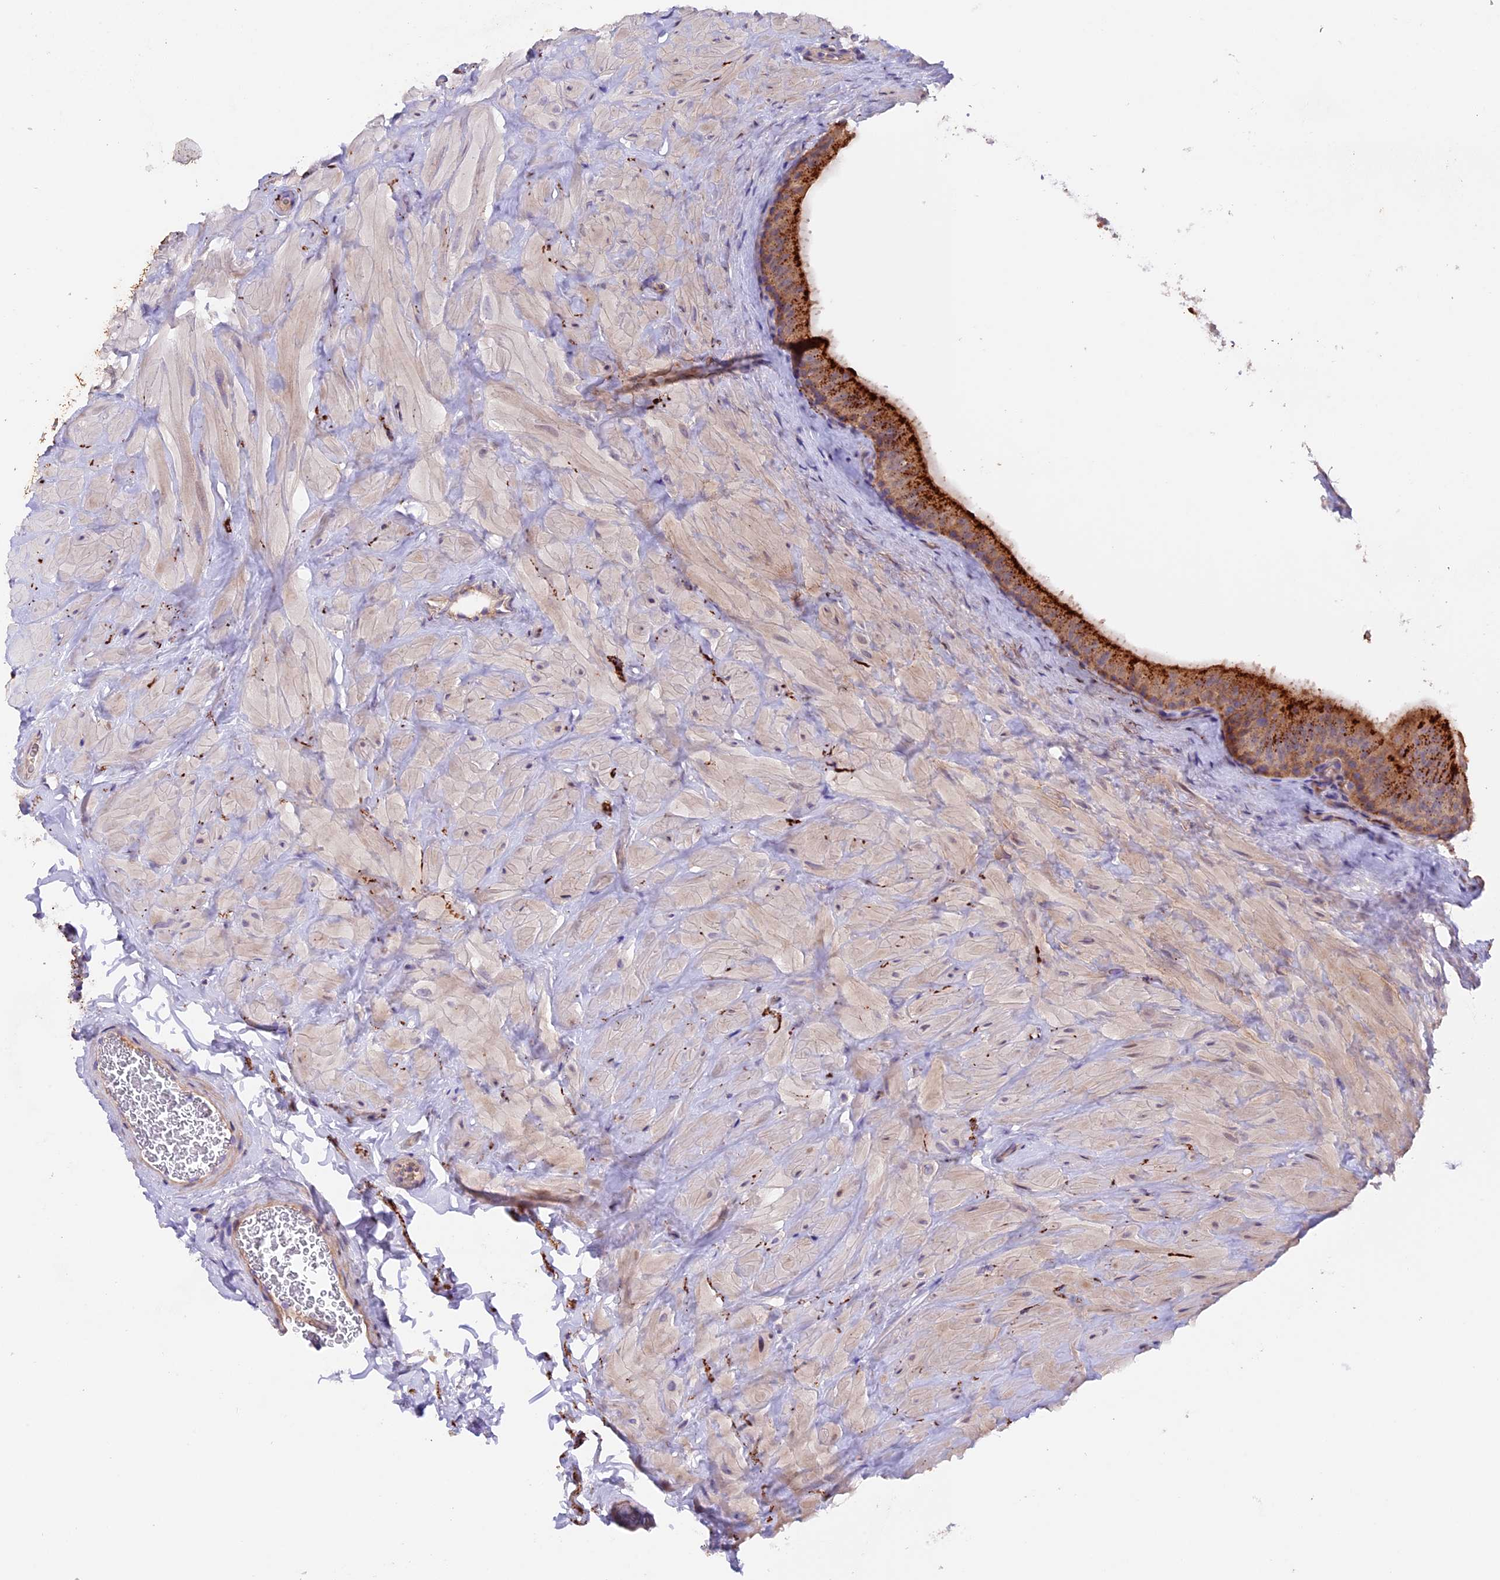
{"staining": {"intensity": "strong", "quantity": "25%-75%", "location": "cytoplasmic/membranous"}, "tissue": "epididymis", "cell_type": "Glandular cells", "image_type": "normal", "snomed": [{"axis": "morphology", "description": "Normal tissue, NOS"}, {"axis": "topography", "description": "Soft tissue"}, {"axis": "topography", "description": "Vascular tissue"}, {"axis": "topography", "description": "Epididymis"}], "caption": "A brown stain highlights strong cytoplasmic/membranous expression of a protein in glandular cells of normal human epididymis.", "gene": "NCK2", "patient": {"sex": "male", "age": 49}}